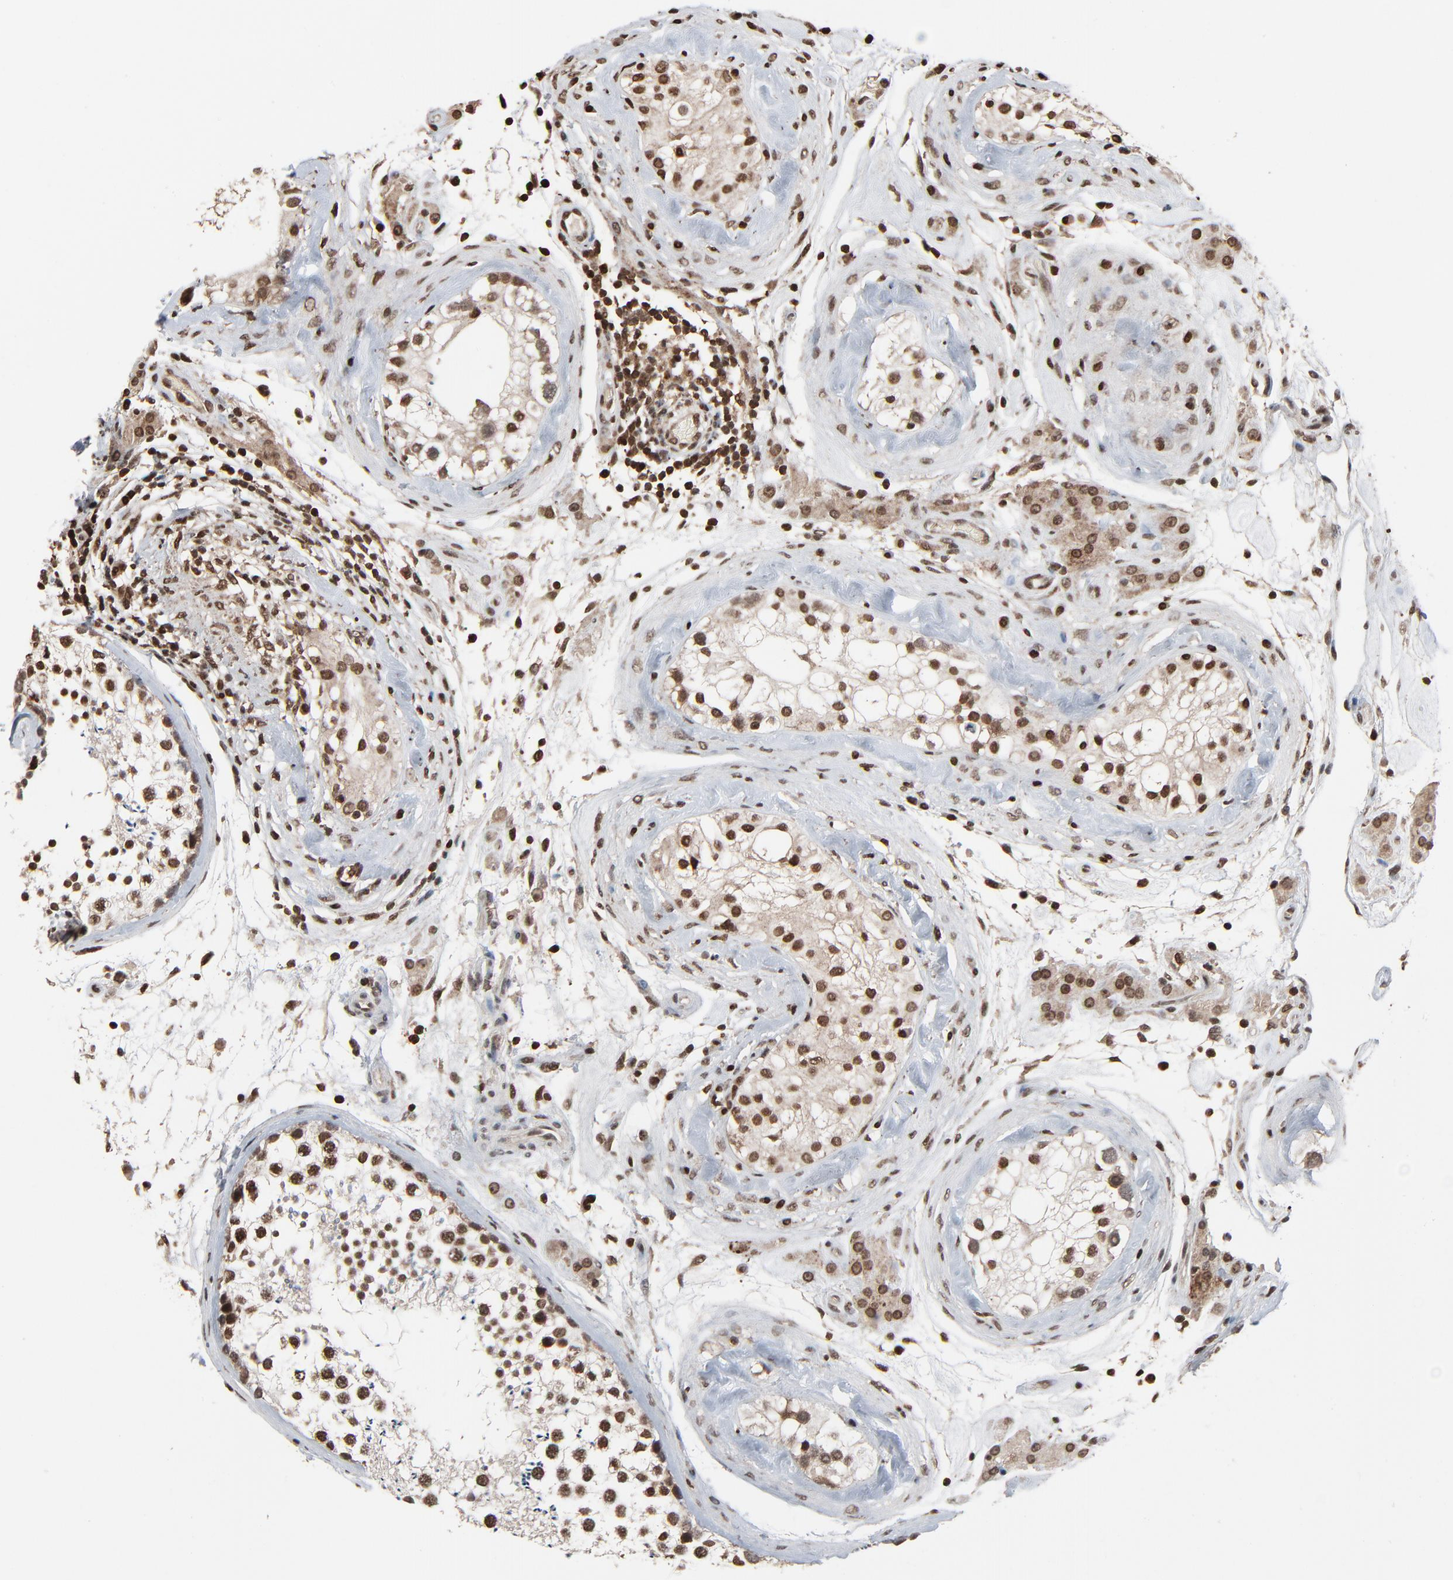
{"staining": {"intensity": "strong", "quantity": ">75%", "location": "nuclear"}, "tissue": "testis", "cell_type": "Cells in seminiferous ducts", "image_type": "normal", "snomed": [{"axis": "morphology", "description": "Normal tissue, NOS"}, {"axis": "topography", "description": "Testis"}], "caption": "Human testis stained with a protein marker exhibits strong staining in cells in seminiferous ducts.", "gene": "RPS6KA3", "patient": {"sex": "male", "age": 46}}